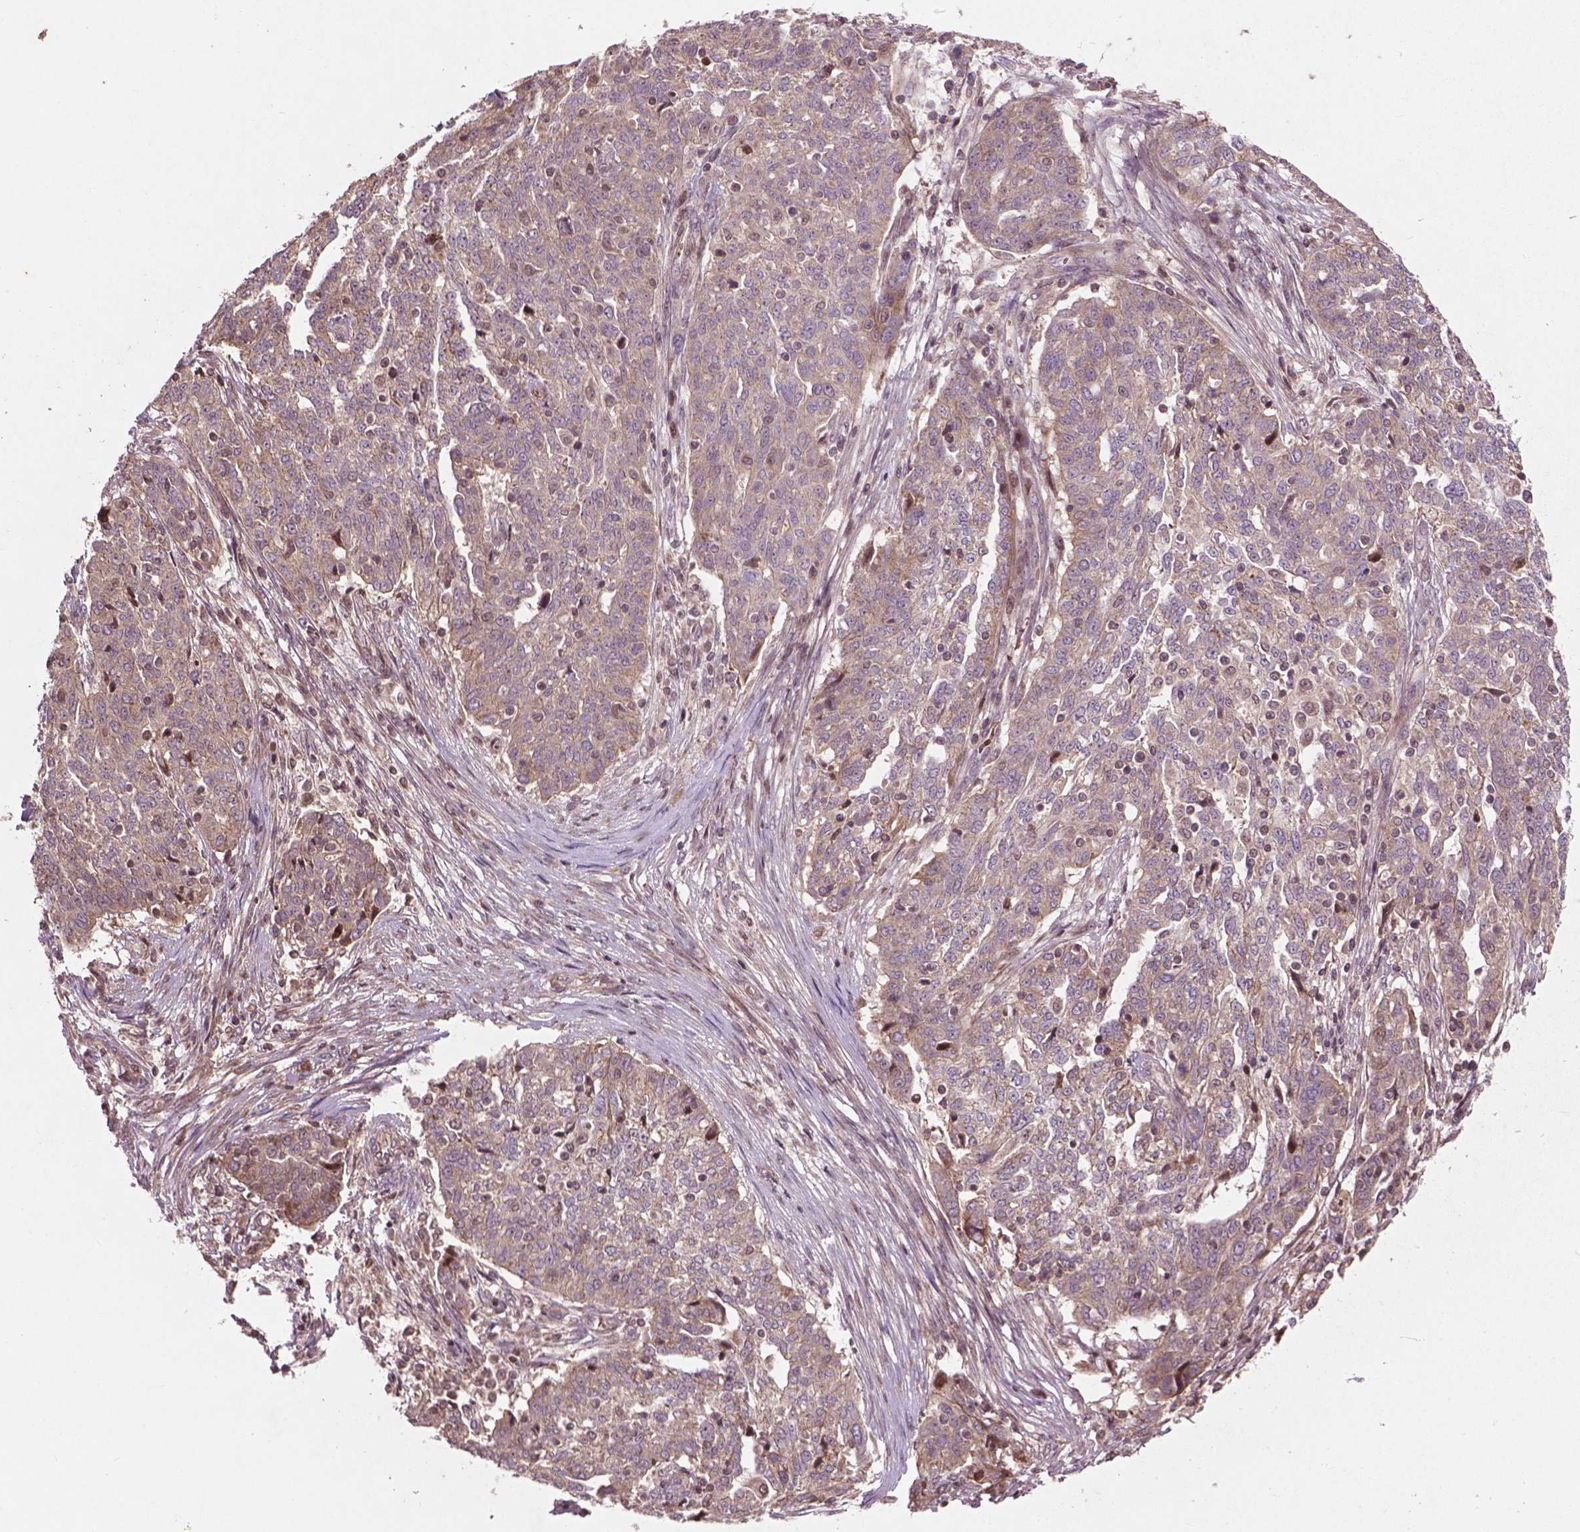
{"staining": {"intensity": "moderate", "quantity": "<25%", "location": "cytoplasmic/membranous"}, "tissue": "ovarian cancer", "cell_type": "Tumor cells", "image_type": "cancer", "snomed": [{"axis": "morphology", "description": "Cystadenocarcinoma, serous, NOS"}, {"axis": "topography", "description": "Ovary"}], "caption": "Brown immunohistochemical staining in human ovarian cancer reveals moderate cytoplasmic/membranous staining in about <25% of tumor cells. Using DAB (brown) and hematoxylin (blue) stains, captured at high magnification using brightfield microscopy.", "gene": "B3GALNT2", "patient": {"sex": "female", "age": 67}}